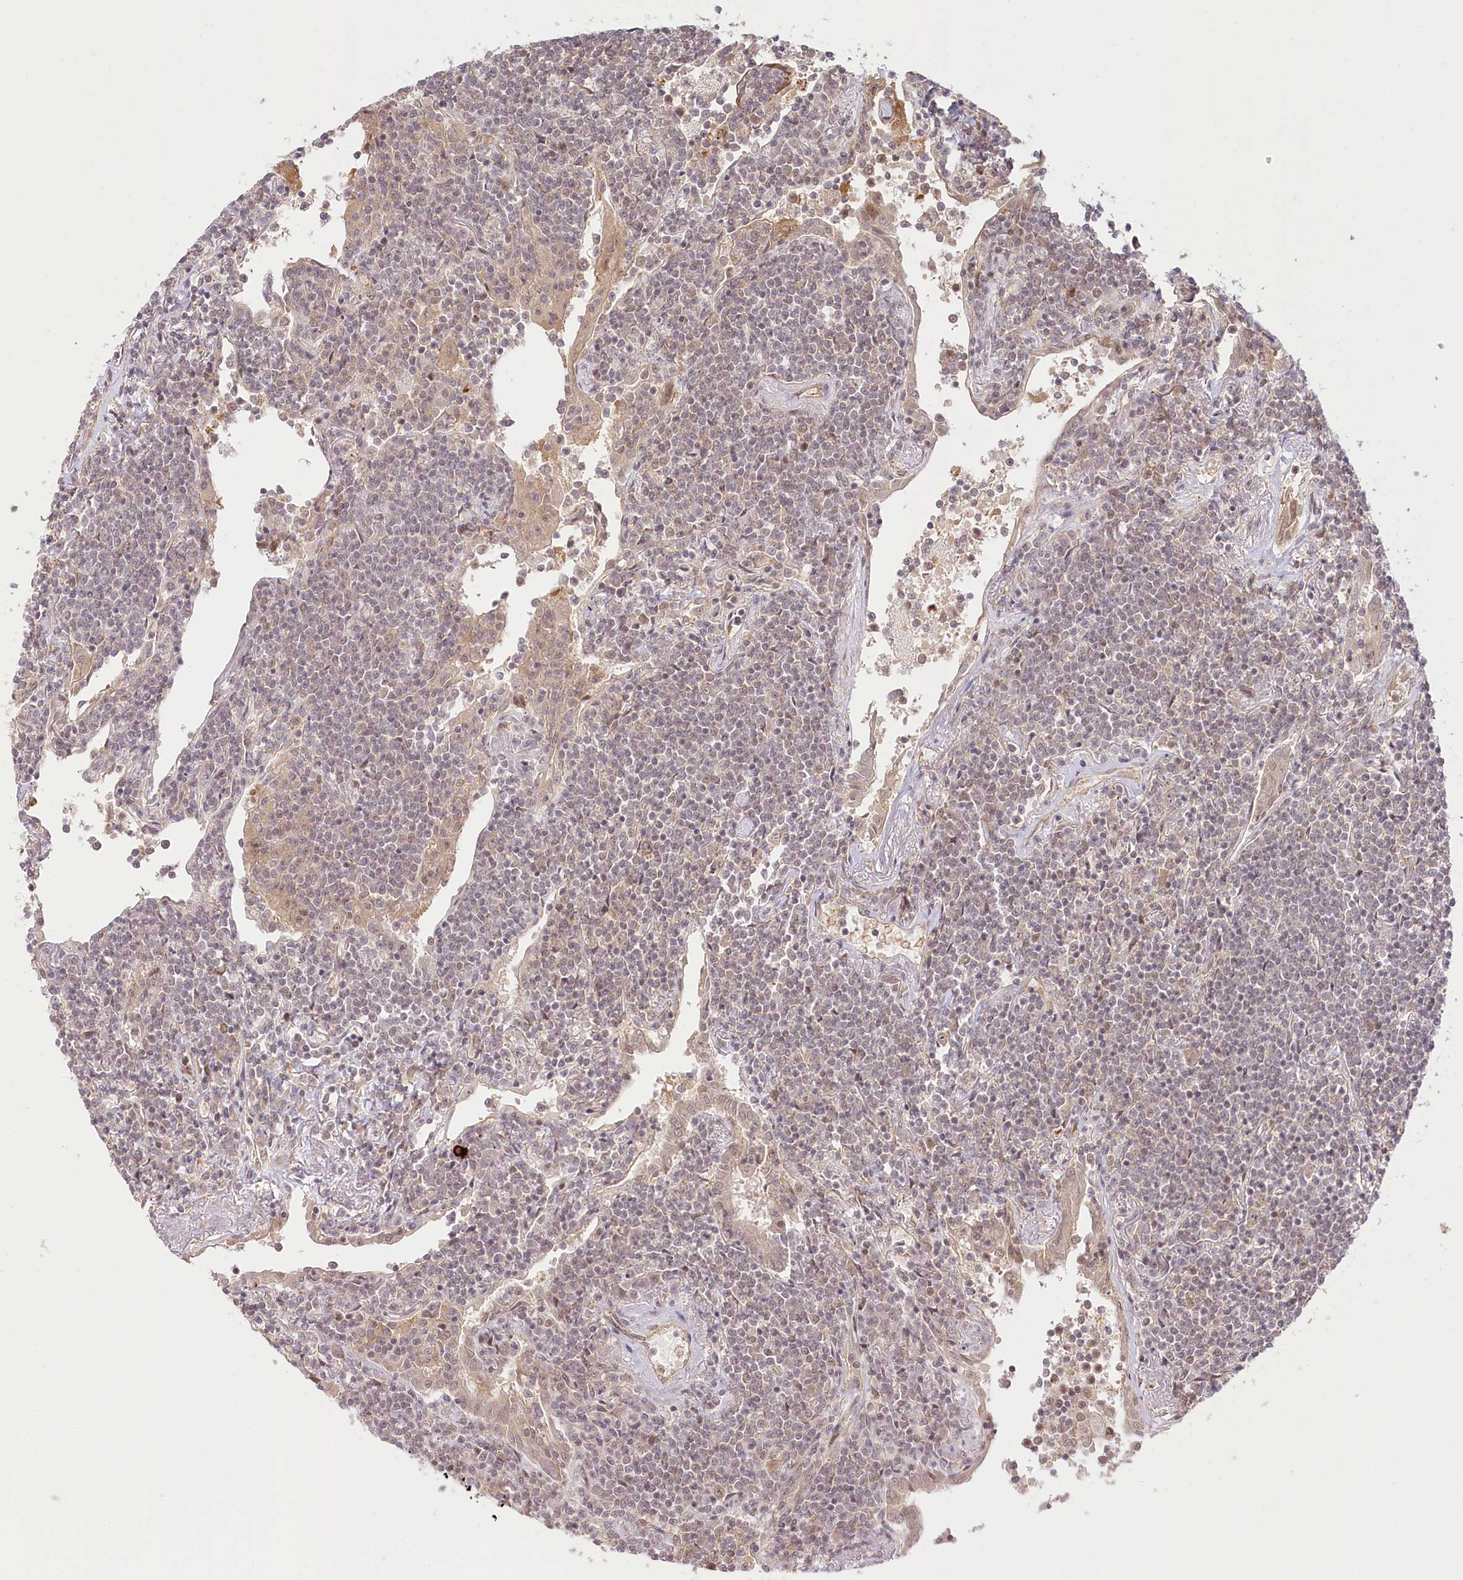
{"staining": {"intensity": "negative", "quantity": "none", "location": "none"}, "tissue": "lymphoma", "cell_type": "Tumor cells", "image_type": "cancer", "snomed": [{"axis": "morphology", "description": "Malignant lymphoma, non-Hodgkin's type, Low grade"}, {"axis": "topography", "description": "Lung"}], "caption": "Lymphoma stained for a protein using immunohistochemistry (IHC) exhibits no expression tumor cells.", "gene": "CEP70", "patient": {"sex": "female", "age": 71}}